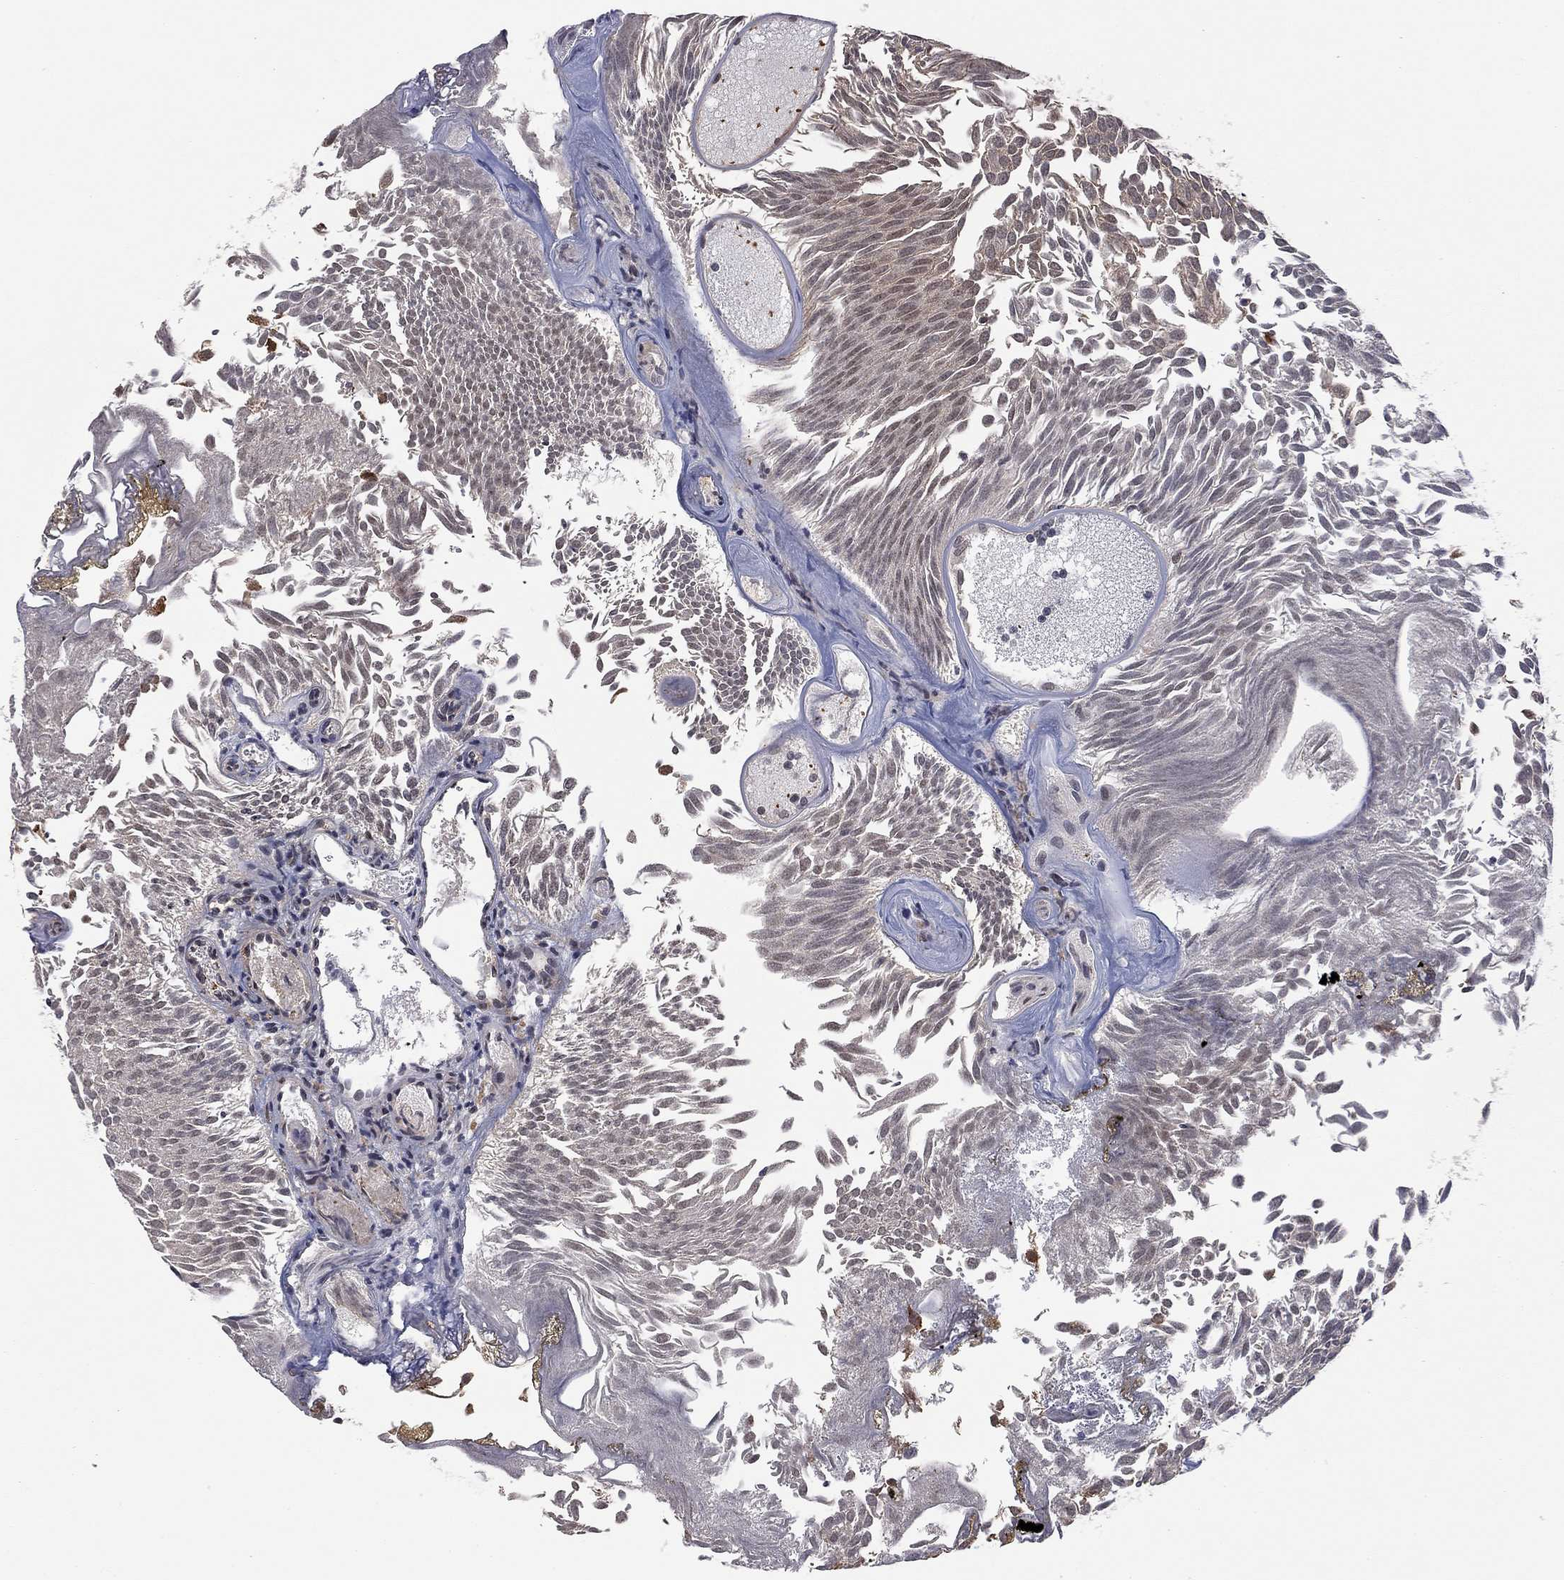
{"staining": {"intensity": "negative", "quantity": "none", "location": "none"}, "tissue": "urothelial cancer", "cell_type": "Tumor cells", "image_type": "cancer", "snomed": [{"axis": "morphology", "description": "Urothelial carcinoma, Low grade"}, {"axis": "topography", "description": "Urinary bladder"}], "caption": "Immunohistochemical staining of human urothelial cancer exhibits no significant expression in tumor cells. The staining is performed using DAB (3,3'-diaminobenzidine) brown chromogen with nuclei counter-stained in using hematoxylin.", "gene": "TDP1", "patient": {"sex": "male", "age": 52}}